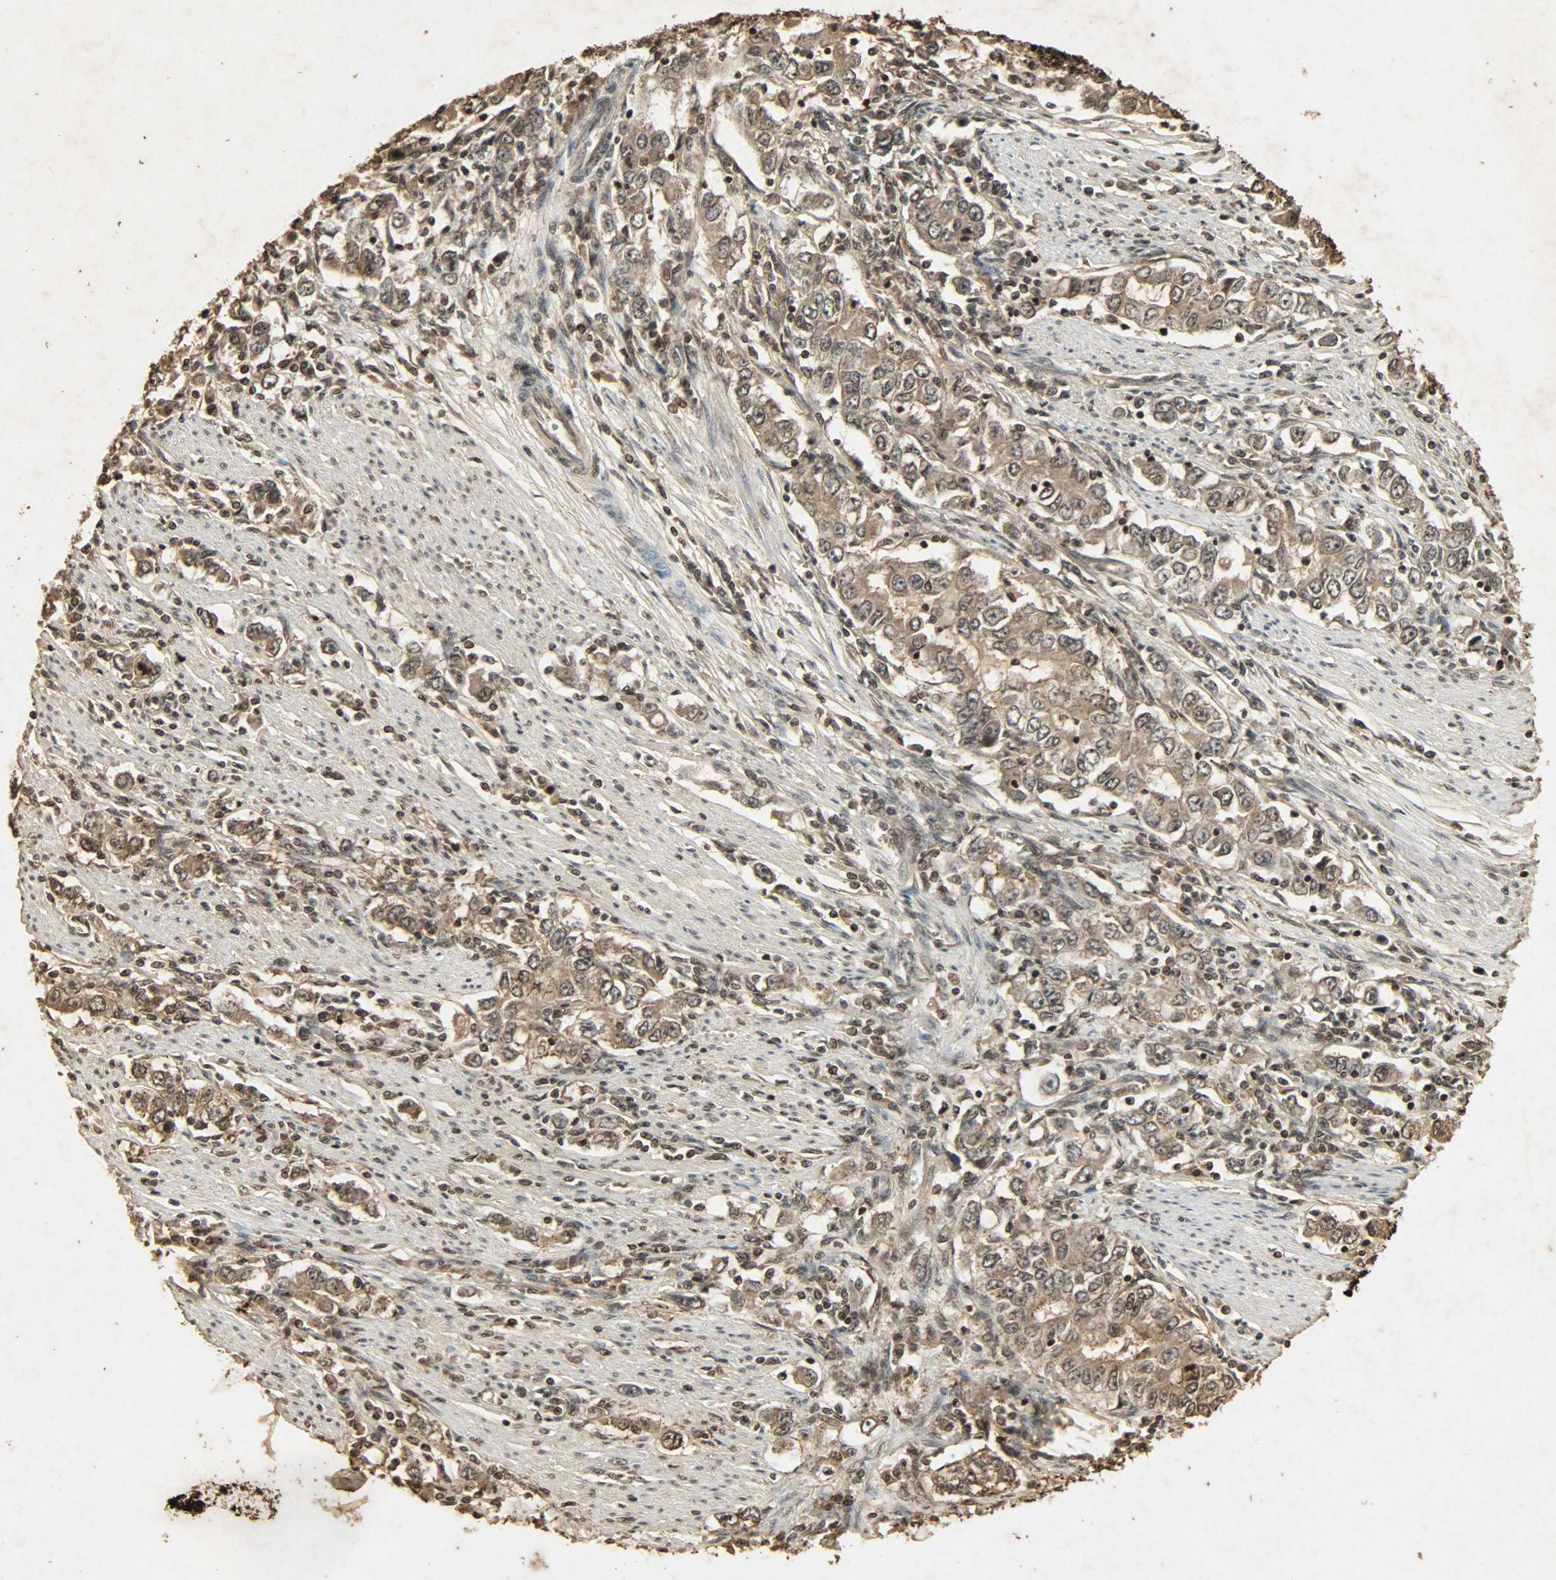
{"staining": {"intensity": "moderate", "quantity": ">75%", "location": "cytoplasmic/membranous,nuclear"}, "tissue": "stomach cancer", "cell_type": "Tumor cells", "image_type": "cancer", "snomed": [{"axis": "morphology", "description": "Adenocarcinoma, NOS"}, {"axis": "topography", "description": "Stomach, lower"}], "caption": "Human stomach cancer stained with a brown dye exhibits moderate cytoplasmic/membranous and nuclear positive expression in about >75% of tumor cells.", "gene": "PPP3R1", "patient": {"sex": "female", "age": 72}}